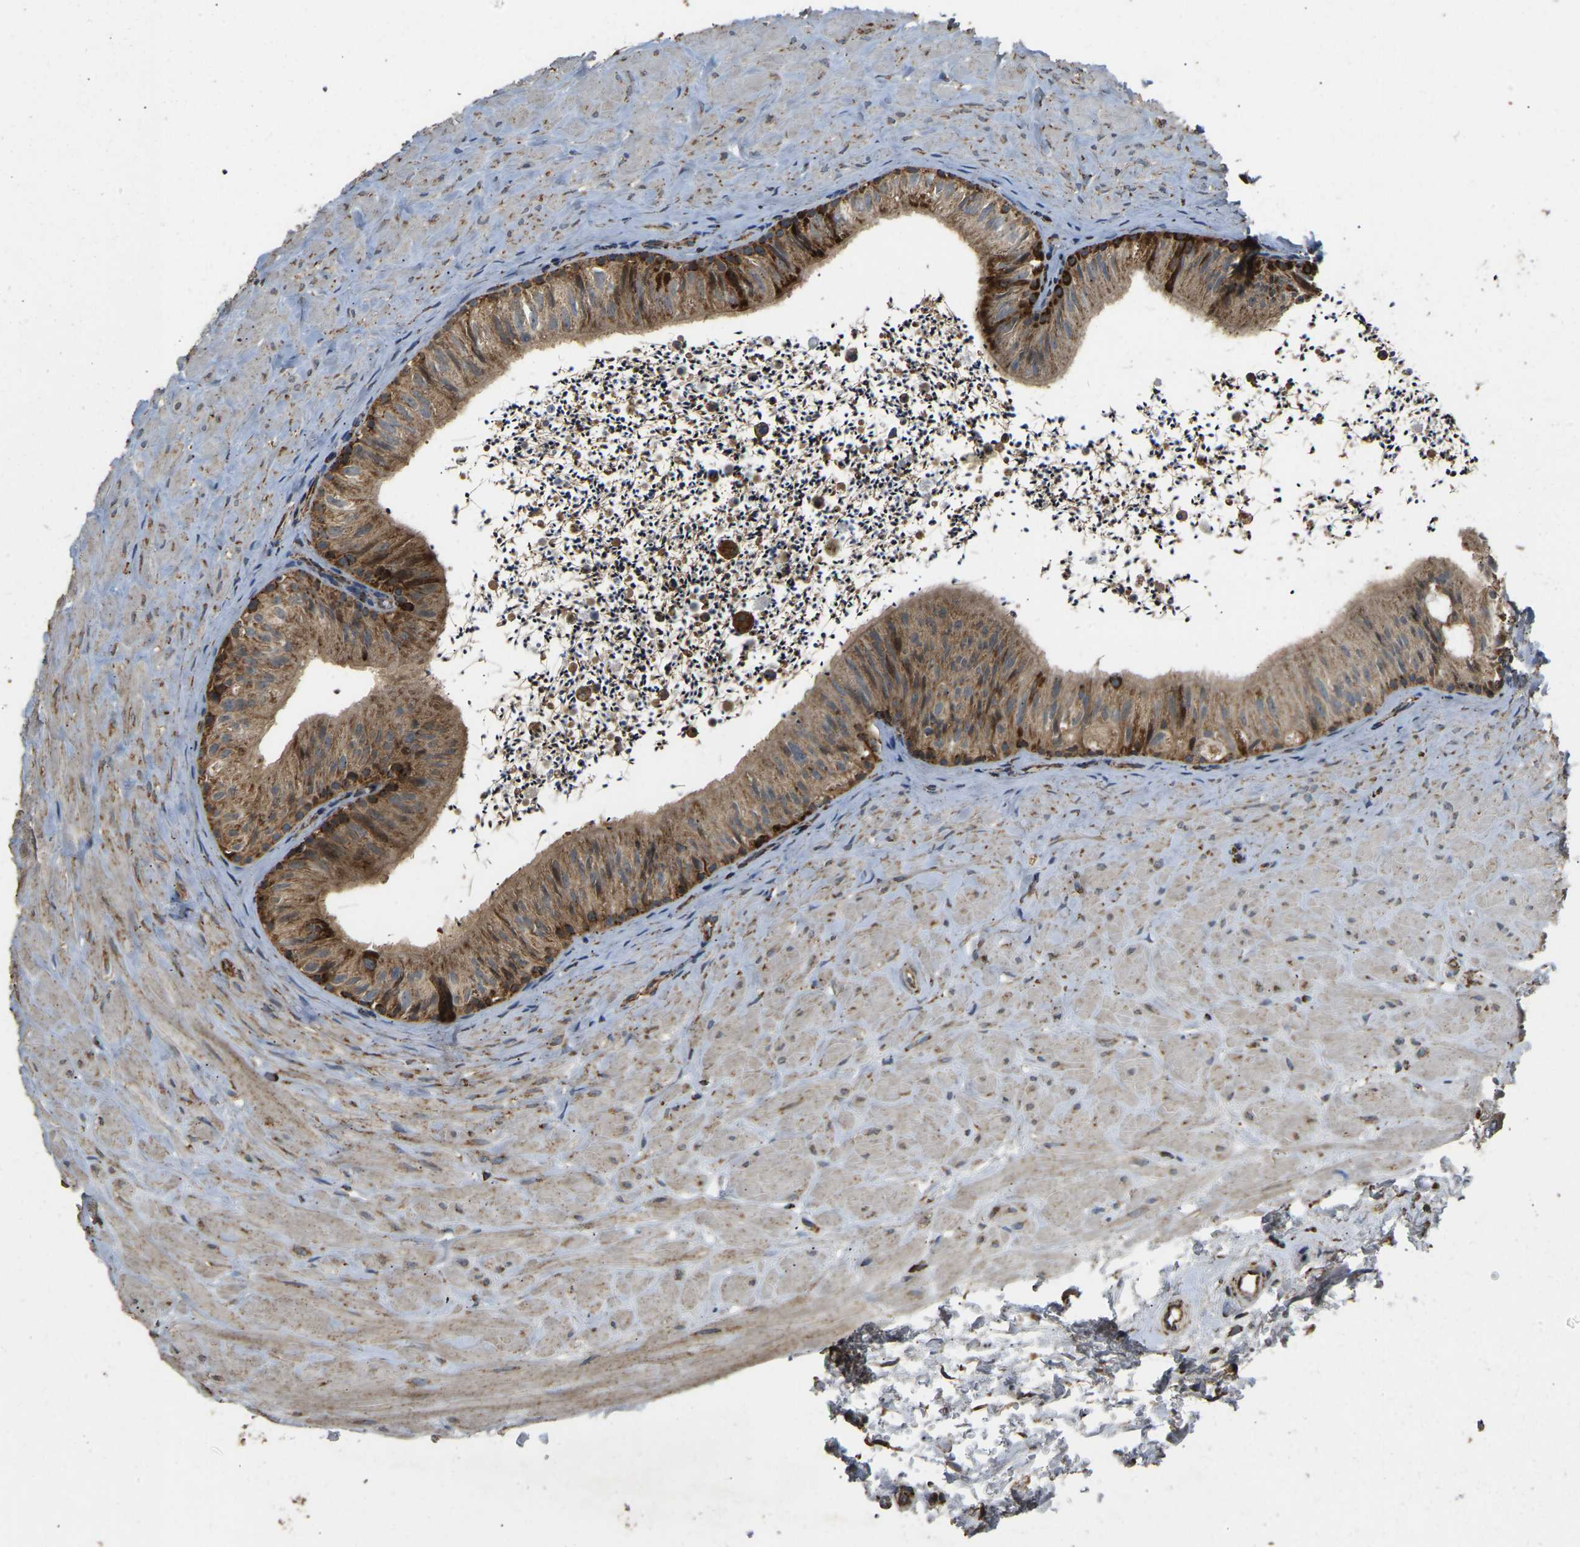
{"staining": {"intensity": "strong", "quantity": ">75%", "location": "cytoplasmic/membranous"}, "tissue": "epididymis", "cell_type": "Glandular cells", "image_type": "normal", "snomed": [{"axis": "morphology", "description": "Normal tissue, NOS"}, {"axis": "topography", "description": "Epididymis"}], "caption": "Immunohistochemical staining of normal human epididymis exhibits >75% levels of strong cytoplasmic/membranous protein staining in about >75% of glandular cells.", "gene": "TUFM", "patient": {"sex": "male", "age": 56}}